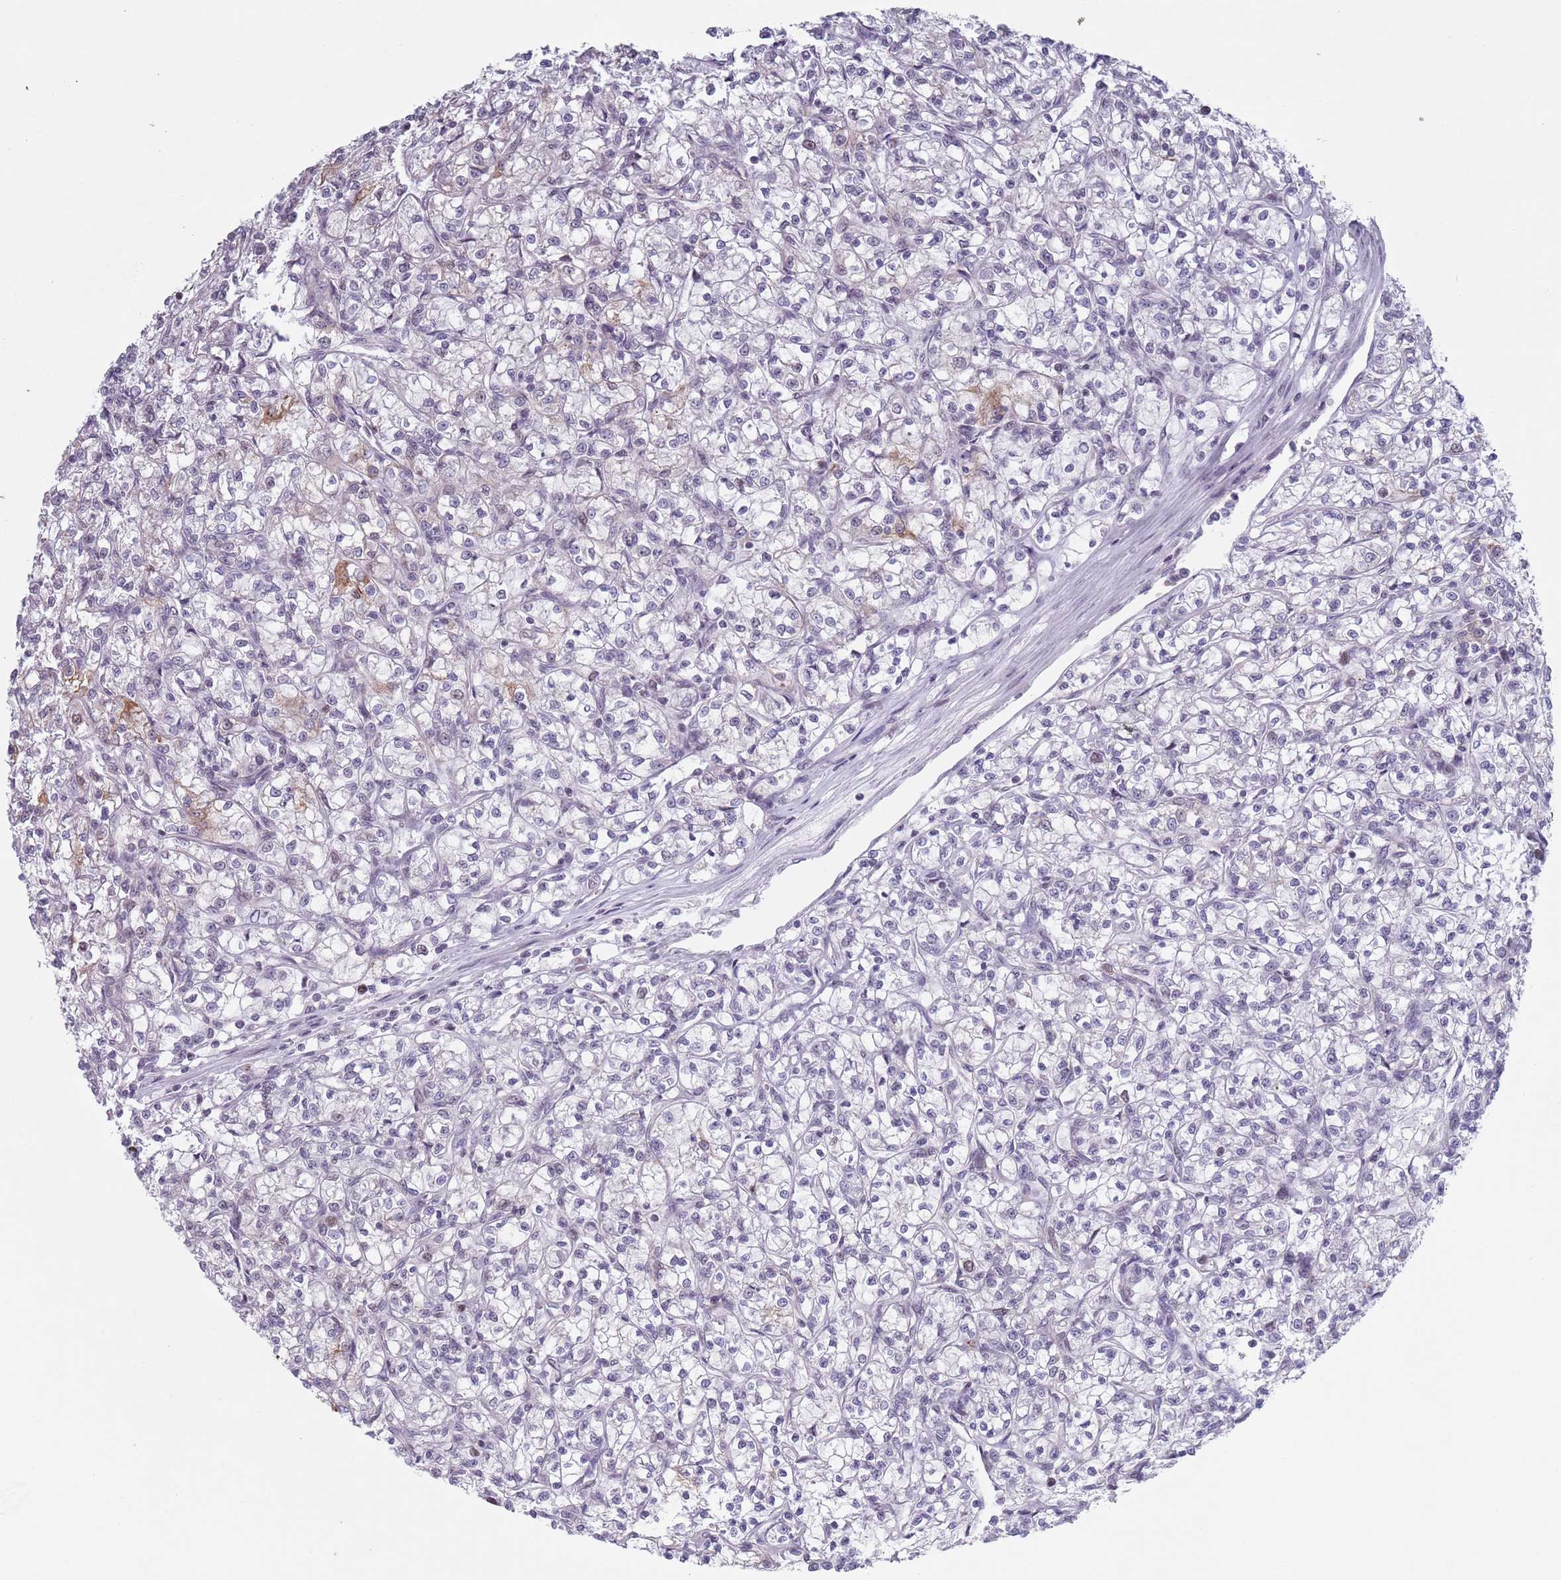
{"staining": {"intensity": "weak", "quantity": "<25%", "location": "cytoplasmic/membranous"}, "tissue": "renal cancer", "cell_type": "Tumor cells", "image_type": "cancer", "snomed": [{"axis": "morphology", "description": "Adenocarcinoma, NOS"}, {"axis": "topography", "description": "Kidney"}], "caption": "Renal cancer stained for a protein using immunohistochemistry shows no staining tumor cells.", "gene": "ZKSCAN2", "patient": {"sex": "female", "age": 59}}